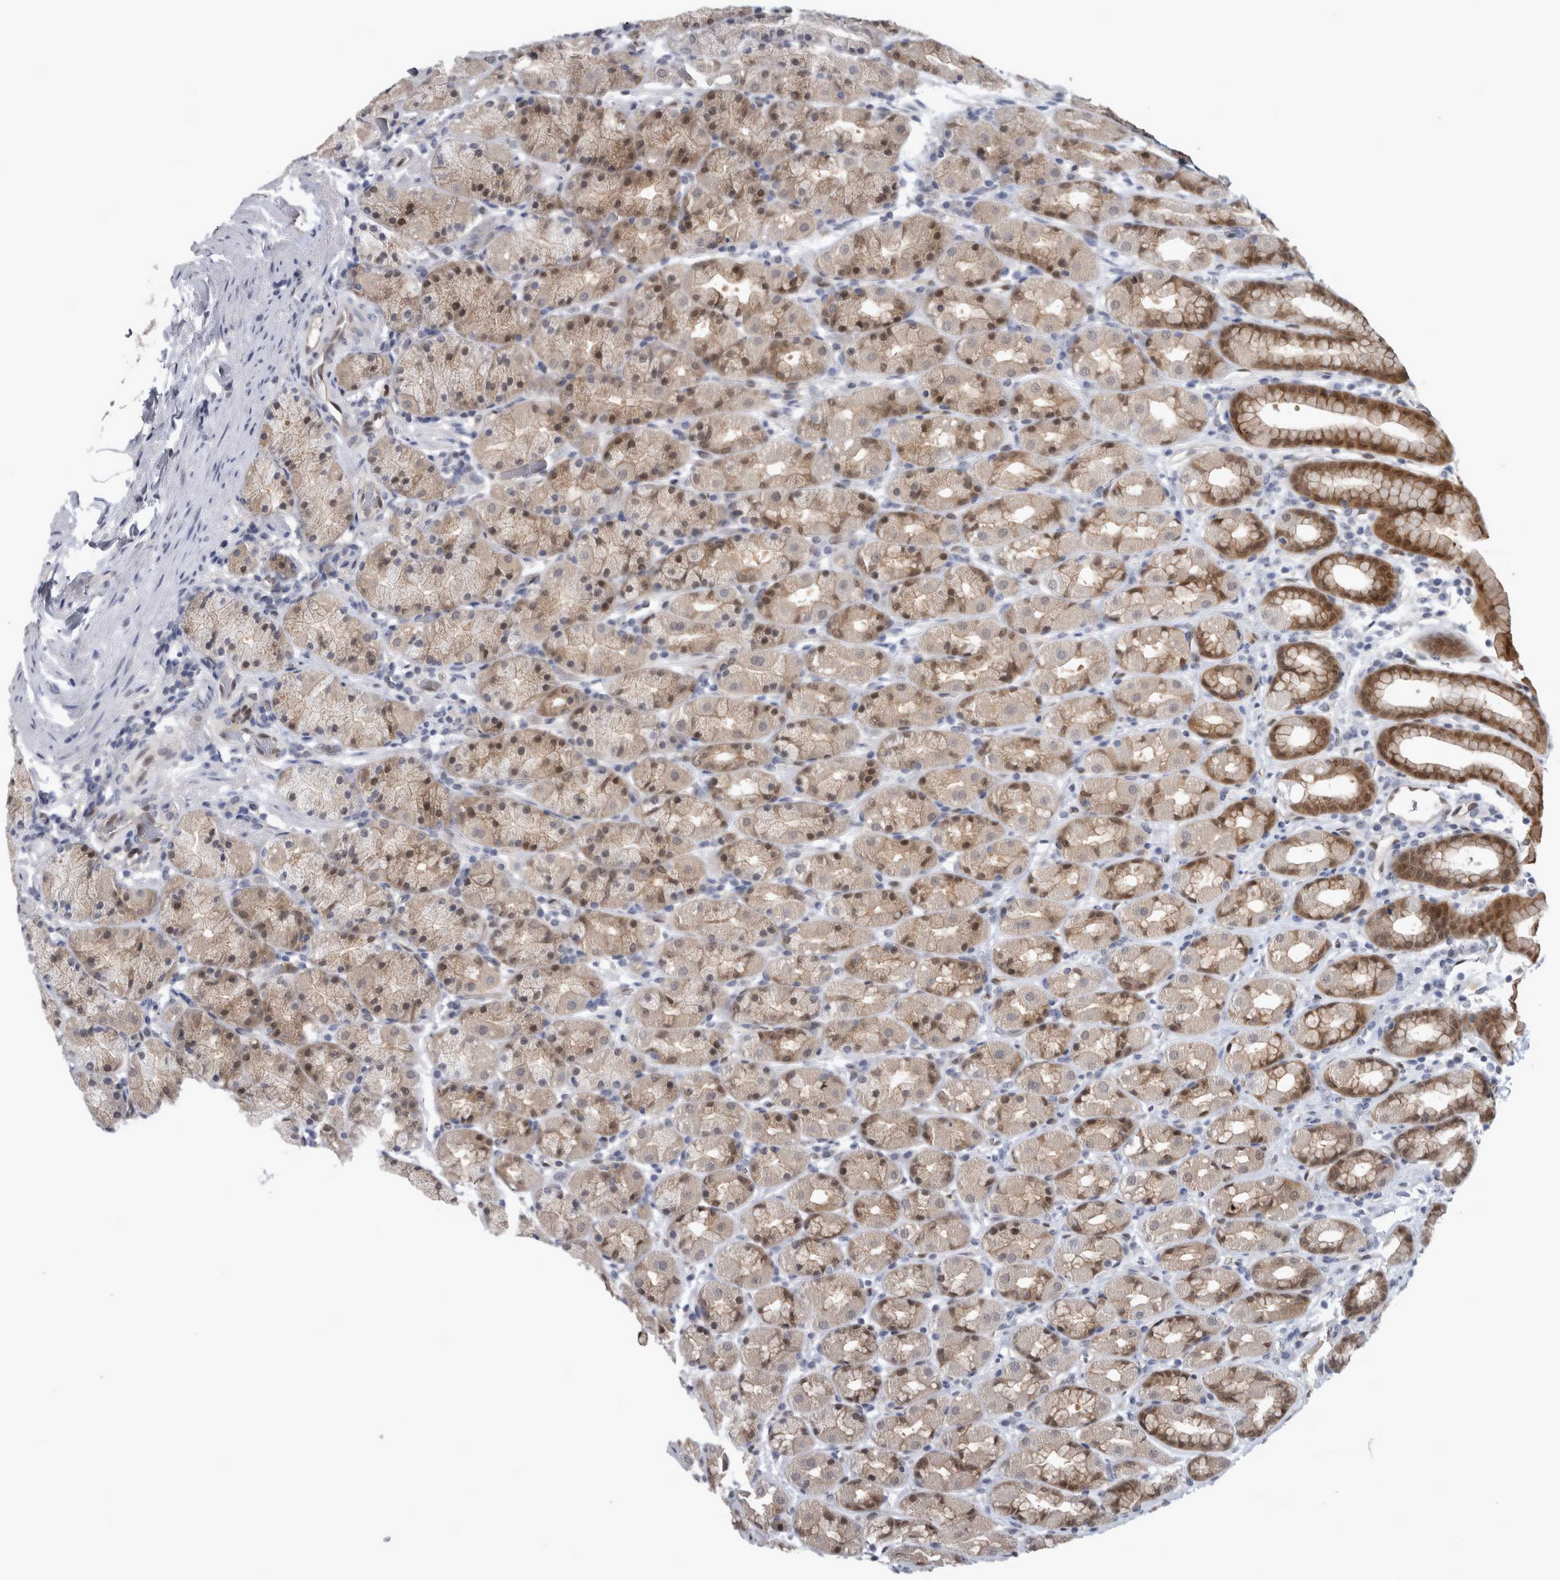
{"staining": {"intensity": "moderate", "quantity": "25%-75%", "location": "cytoplasmic/membranous,nuclear"}, "tissue": "stomach", "cell_type": "Glandular cells", "image_type": "normal", "snomed": [{"axis": "morphology", "description": "Normal tissue, NOS"}, {"axis": "topography", "description": "Stomach, upper"}], "caption": "Brown immunohistochemical staining in normal stomach exhibits moderate cytoplasmic/membranous,nuclear positivity in about 25%-75% of glandular cells.", "gene": "NAPRT", "patient": {"sex": "male", "age": 68}}